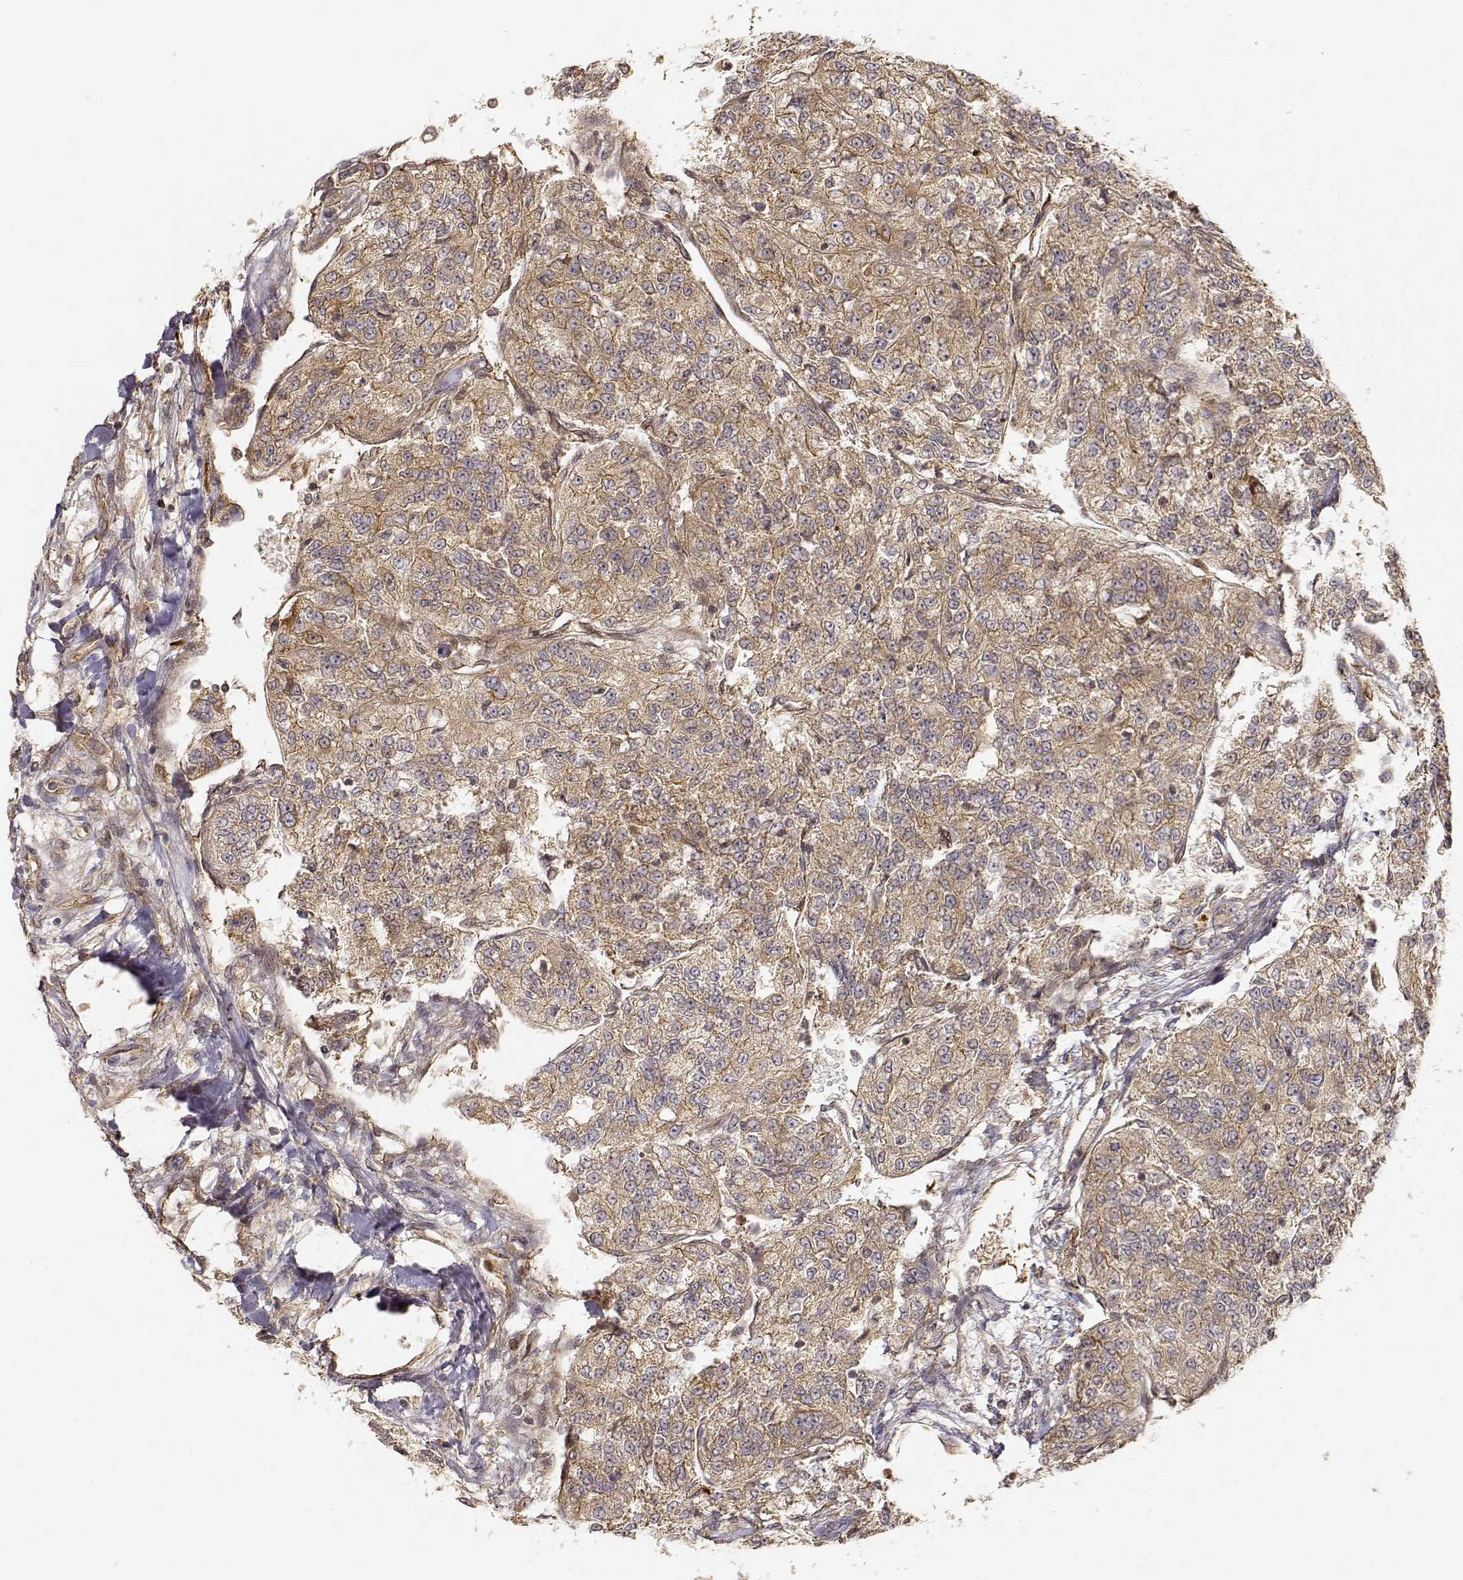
{"staining": {"intensity": "moderate", "quantity": ">75%", "location": "cytoplasmic/membranous"}, "tissue": "renal cancer", "cell_type": "Tumor cells", "image_type": "cancer", "snomed": [{"axis": "morphology", "description": "Adenocarcinoma, NOS"}, {"axis": "topography", "description": "Kidney"}], "caption": "This photomicrograph displays renal adenocarcinoma stained with immunohistochemistry to label a protein in brown. The cytoplasmic/membranous of tumor cells show moderate positivity for the protein. Nuclei are counter-stained blue.", "gene": "CDK5RAP2", "patient": {"sex": "female", "age": 63}}